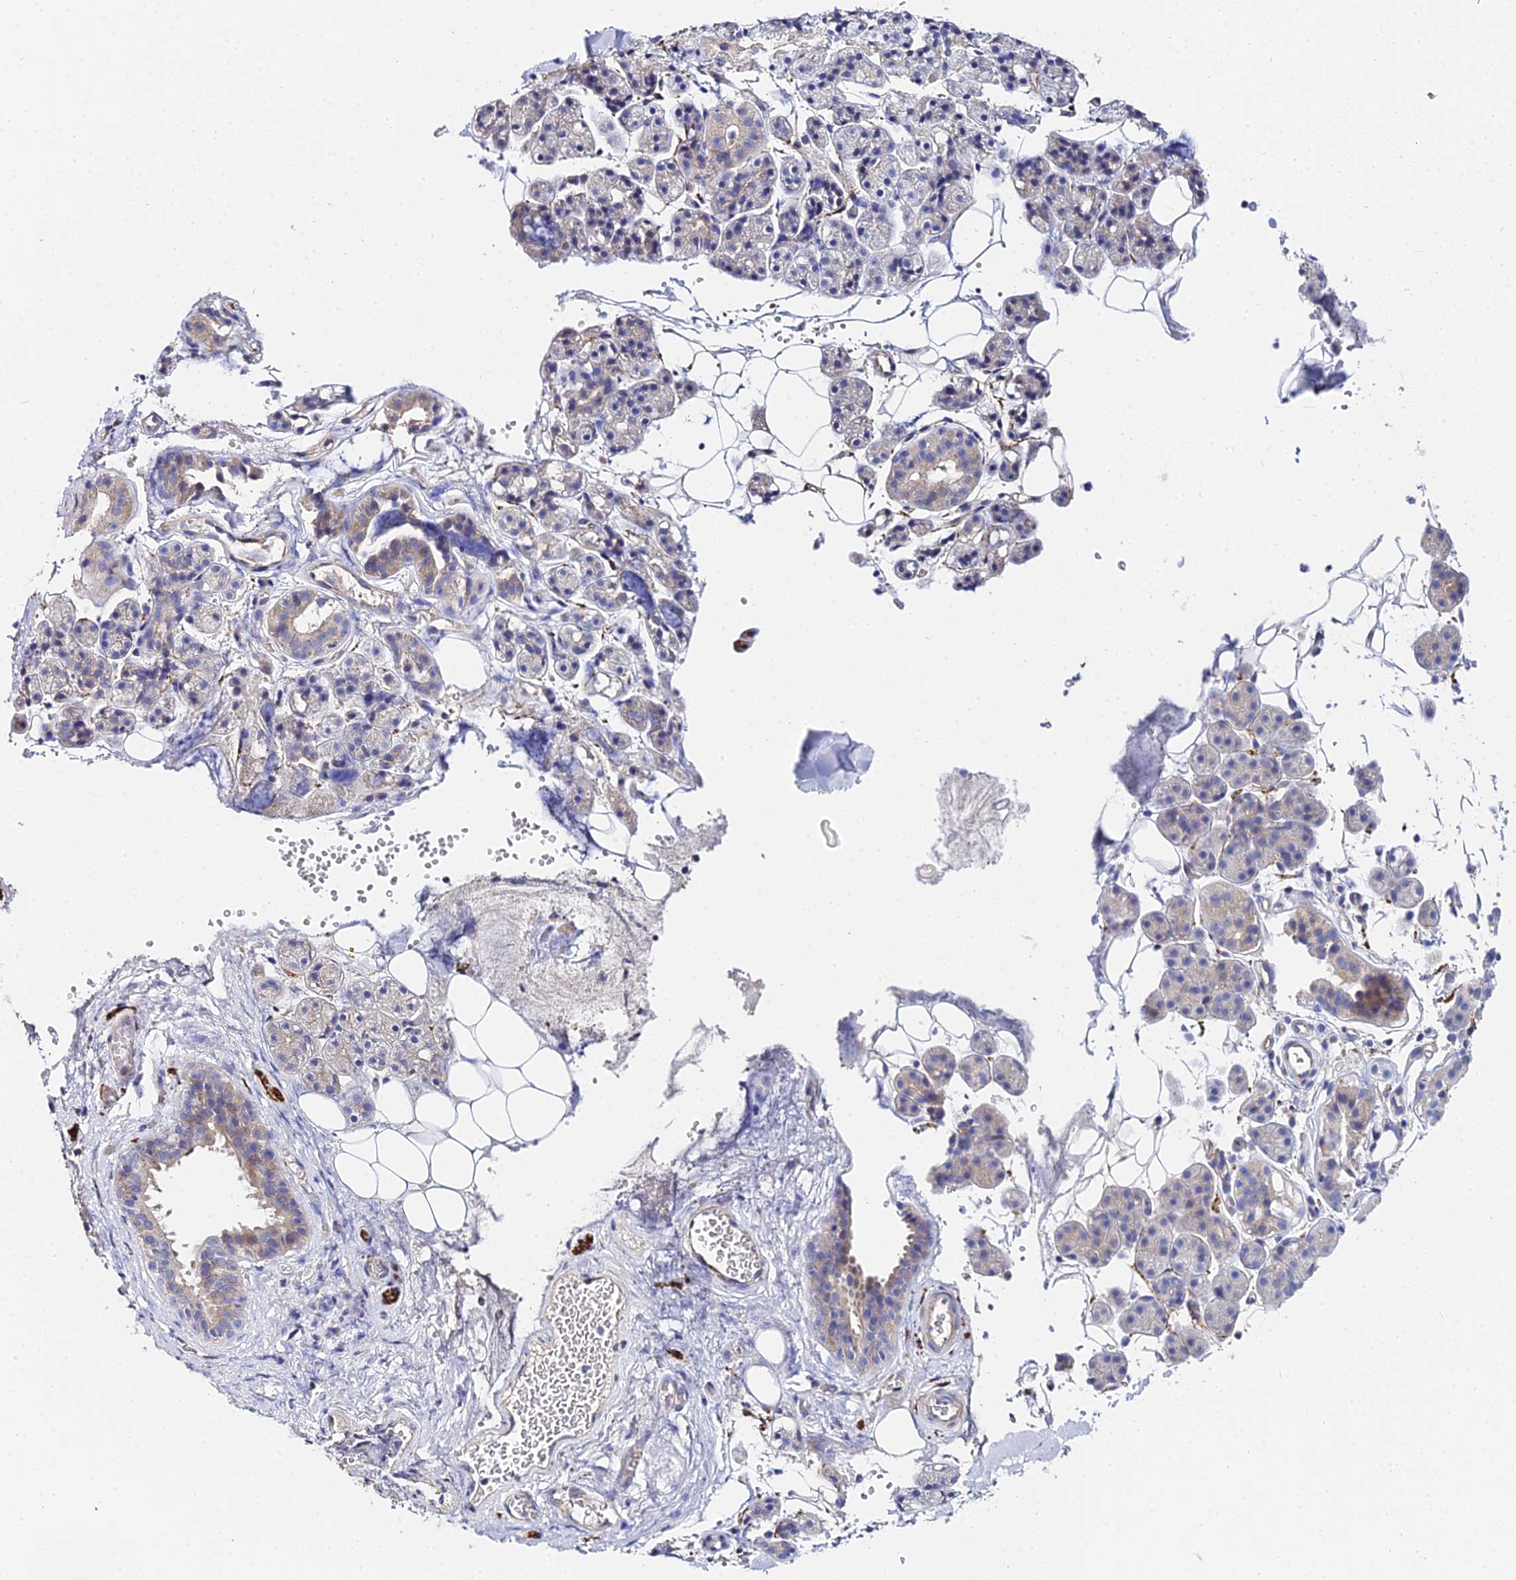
{"staining": {"intensity": "weak", "quantity": "<25%", "location": "cytoplasmic/membranous"}, "tissue": "salivary gland", "cell_type": "Glandular cells", "image_type": "normal", "snomed": [{"axis": "morphology", "description": "Normal tissue, NOS"}, {"axis": "topography", "description": "Salivary gland"}], "caption": "High magnification brightfield microscopy of normal salivary gland stained with DAB (brown) and counterstained with hematoxylin (blue): glandular cells show no significant positivity. (DAB (3,3'-diaminobenzidine) immunohistochemistry (IHC), high magnification).", "gene": "APOBEC3H", "patient": {"sex": "female", "age": 33}}